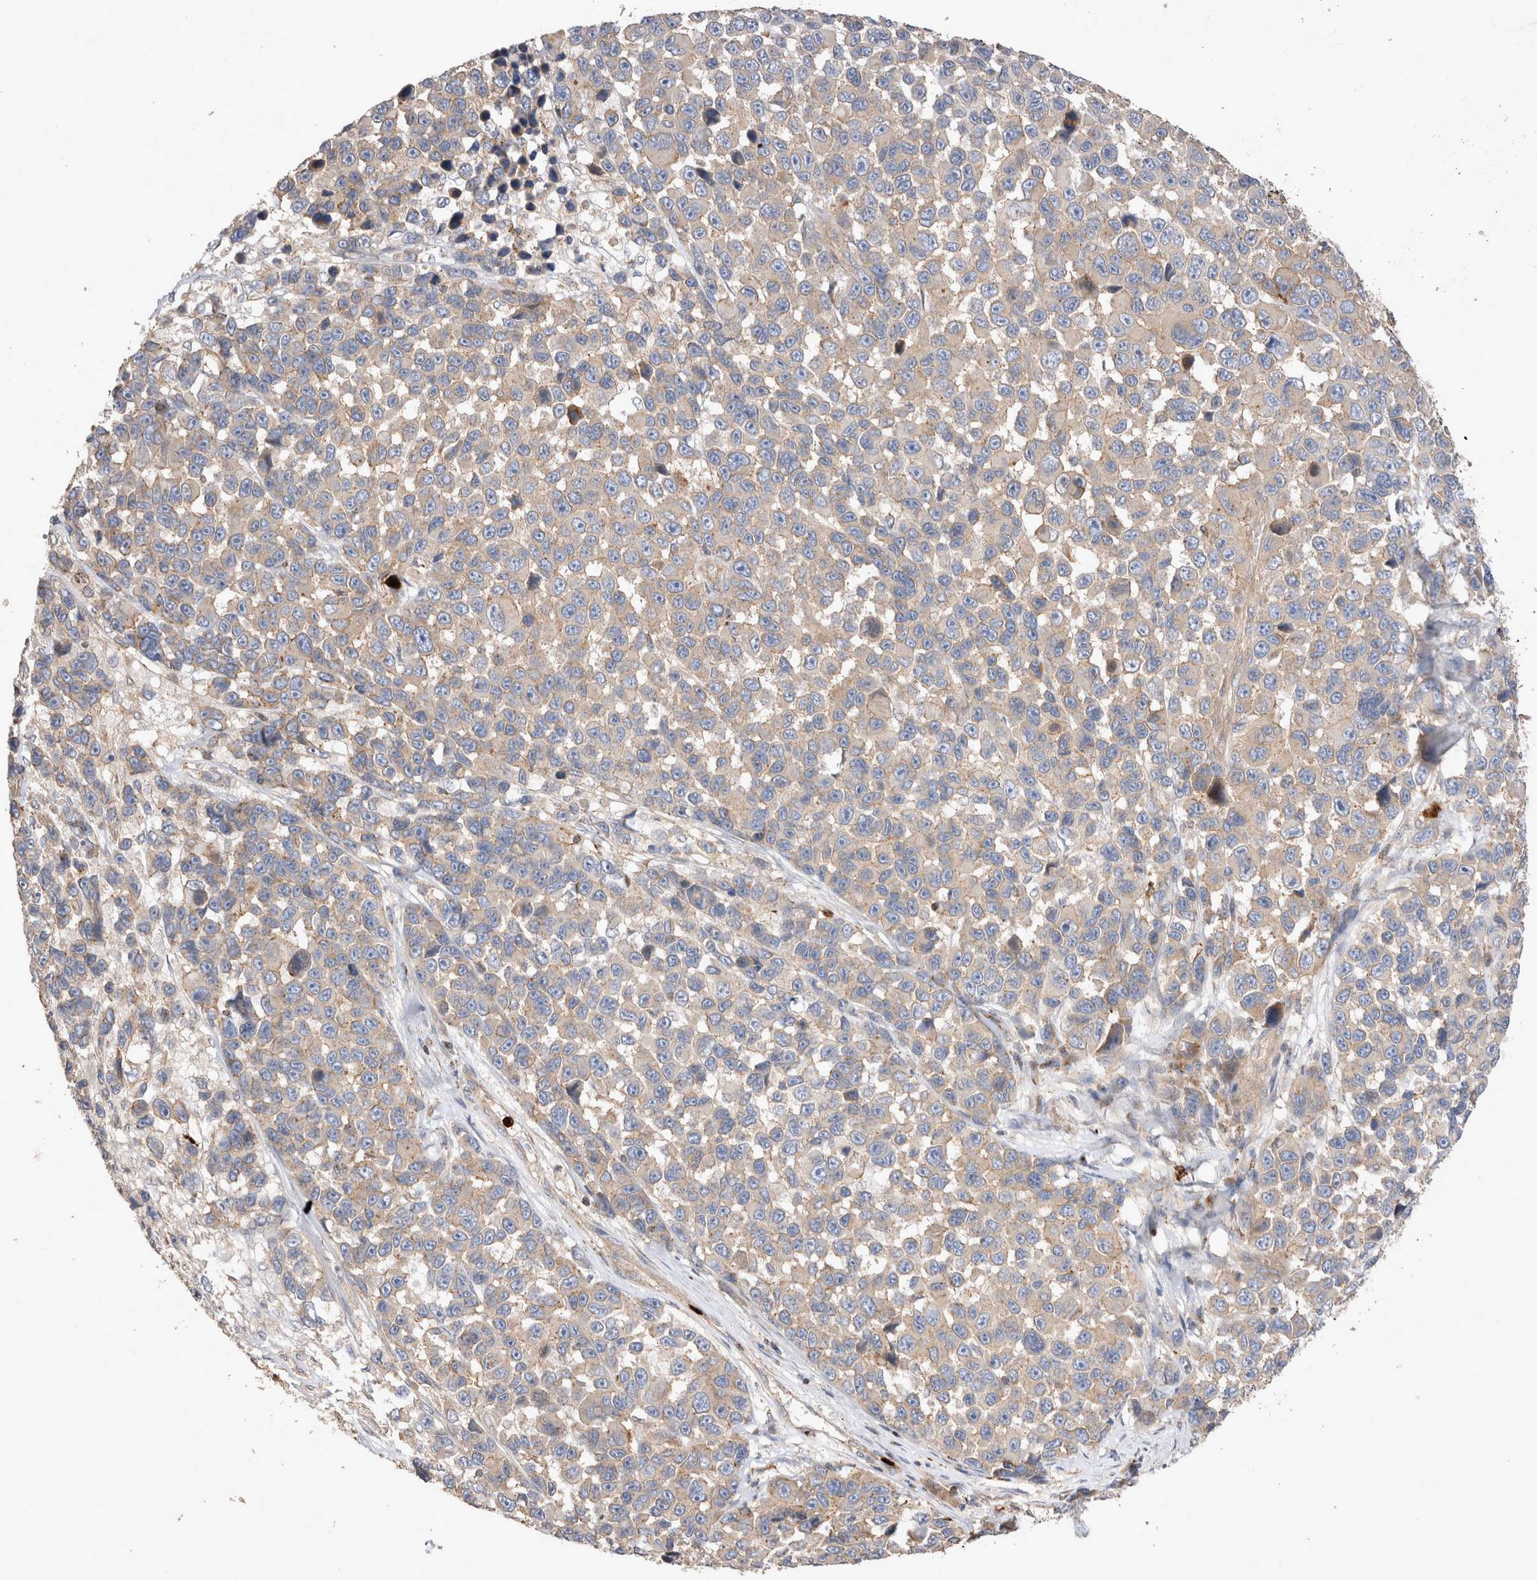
{"staining": {"intensity": "weak", "quantity": ">75%", "location": "cytoplasmic/membranous"}, "tissue": "melanoma", "cell_type": "Tumor cells", "image_type": "cancer", "snomed": [{"axis": "morphology", "description": "Malignant melanoma, NOS"}, {"axis": "topography", "description": "Skin"}], "caption": "Human malignant melanoma stained with a protein marker displays weak staining in tumor cells.", "gene": "NXT2", "patient": {"sex": "male", "age": 53}}